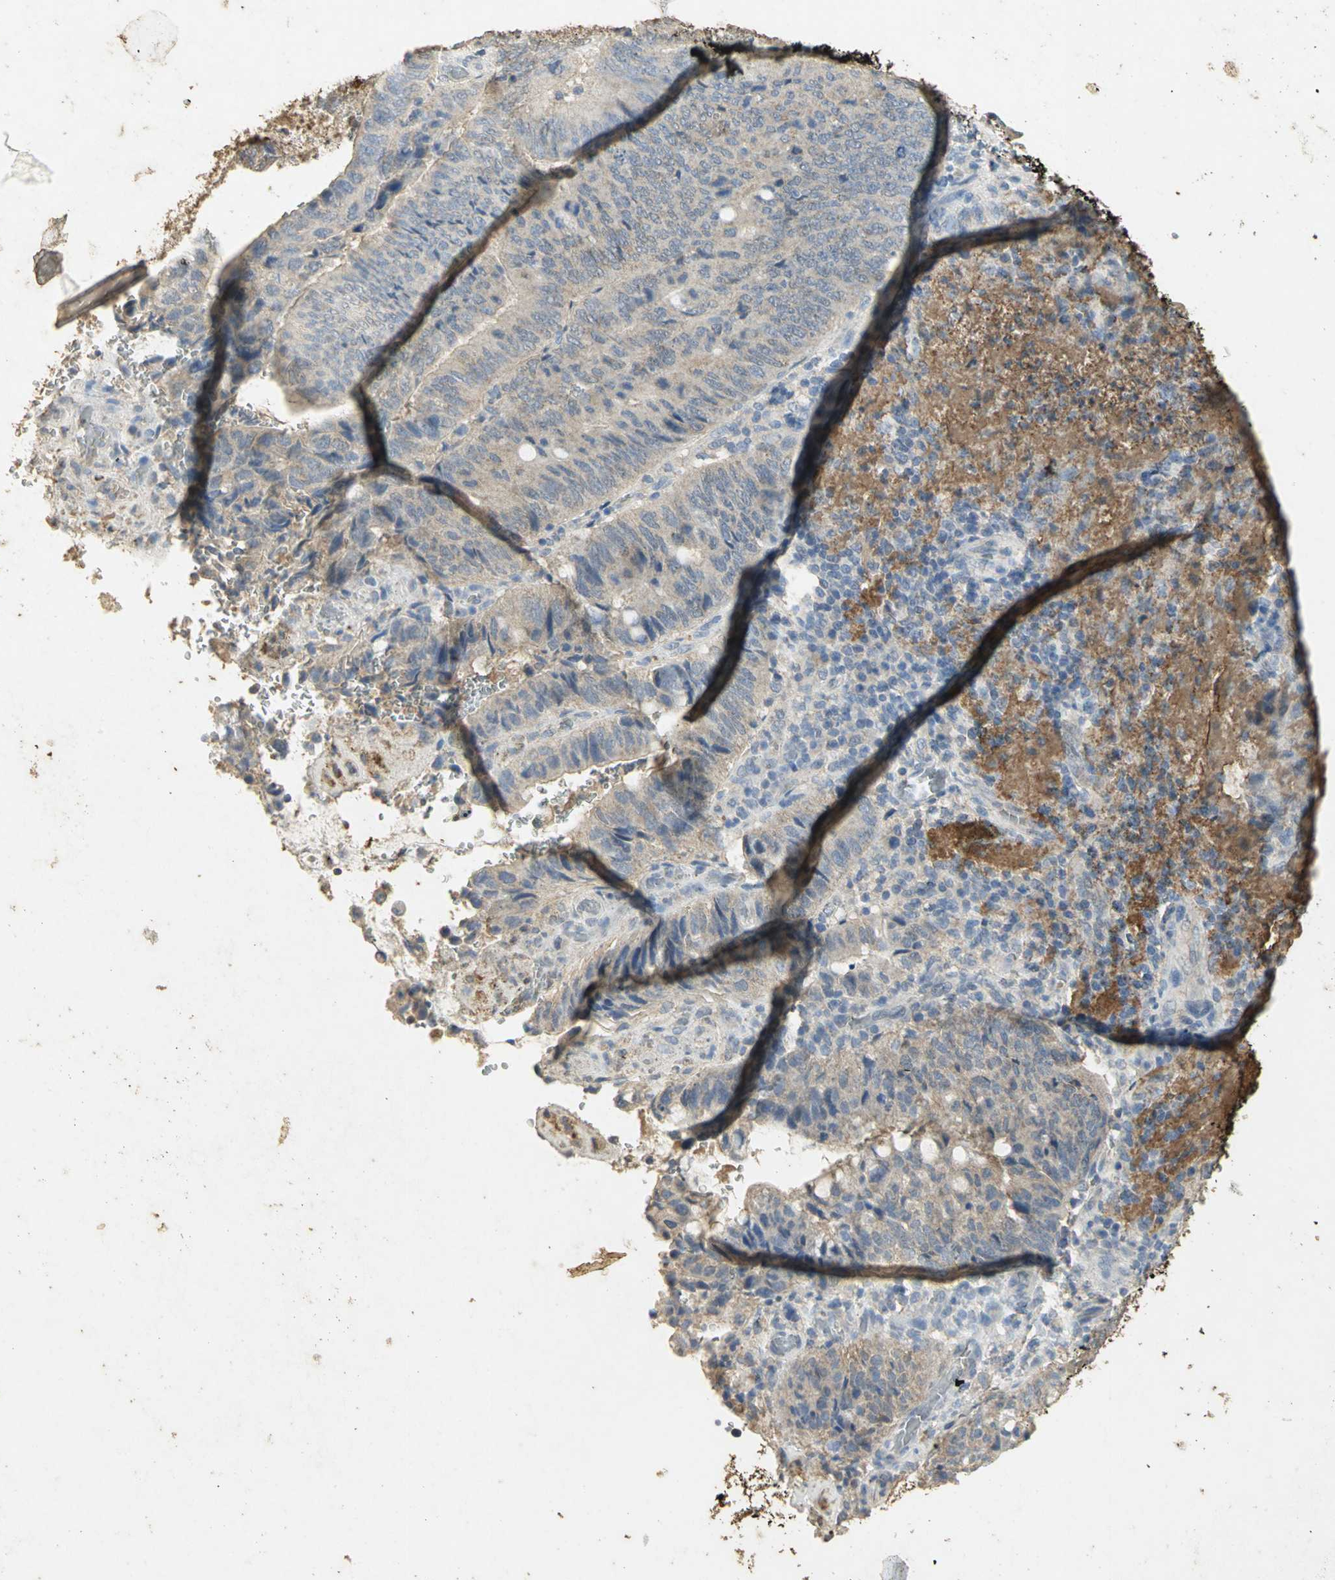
{"staining": {"intensity": "weak", "quantity": ">75%", "location": "cytoplasmic/membranous"}, "tissue": "colorectal cancer", "cell_type": "Tumor cells", "image_type": "cancer", "snomed": [{"axis": "morphology", "description": "Normal tissue, NOS"}, {"axis": "morphology", "description": "Adenocarcinoma, NOS"}, {"axis": "topography", "description": "Rectum"}, {"axis": "topography", "description": "Peripheral nerve tissue"}], "caption": "Immunohistochemical staining of human colorectal adenocarcinoma demonstrates weak cytoplasmic/membranous protein staining in approximately >75% of tumor cells.", "gene": "ASB9", "patient": {"sex": "male", "age": 92}}